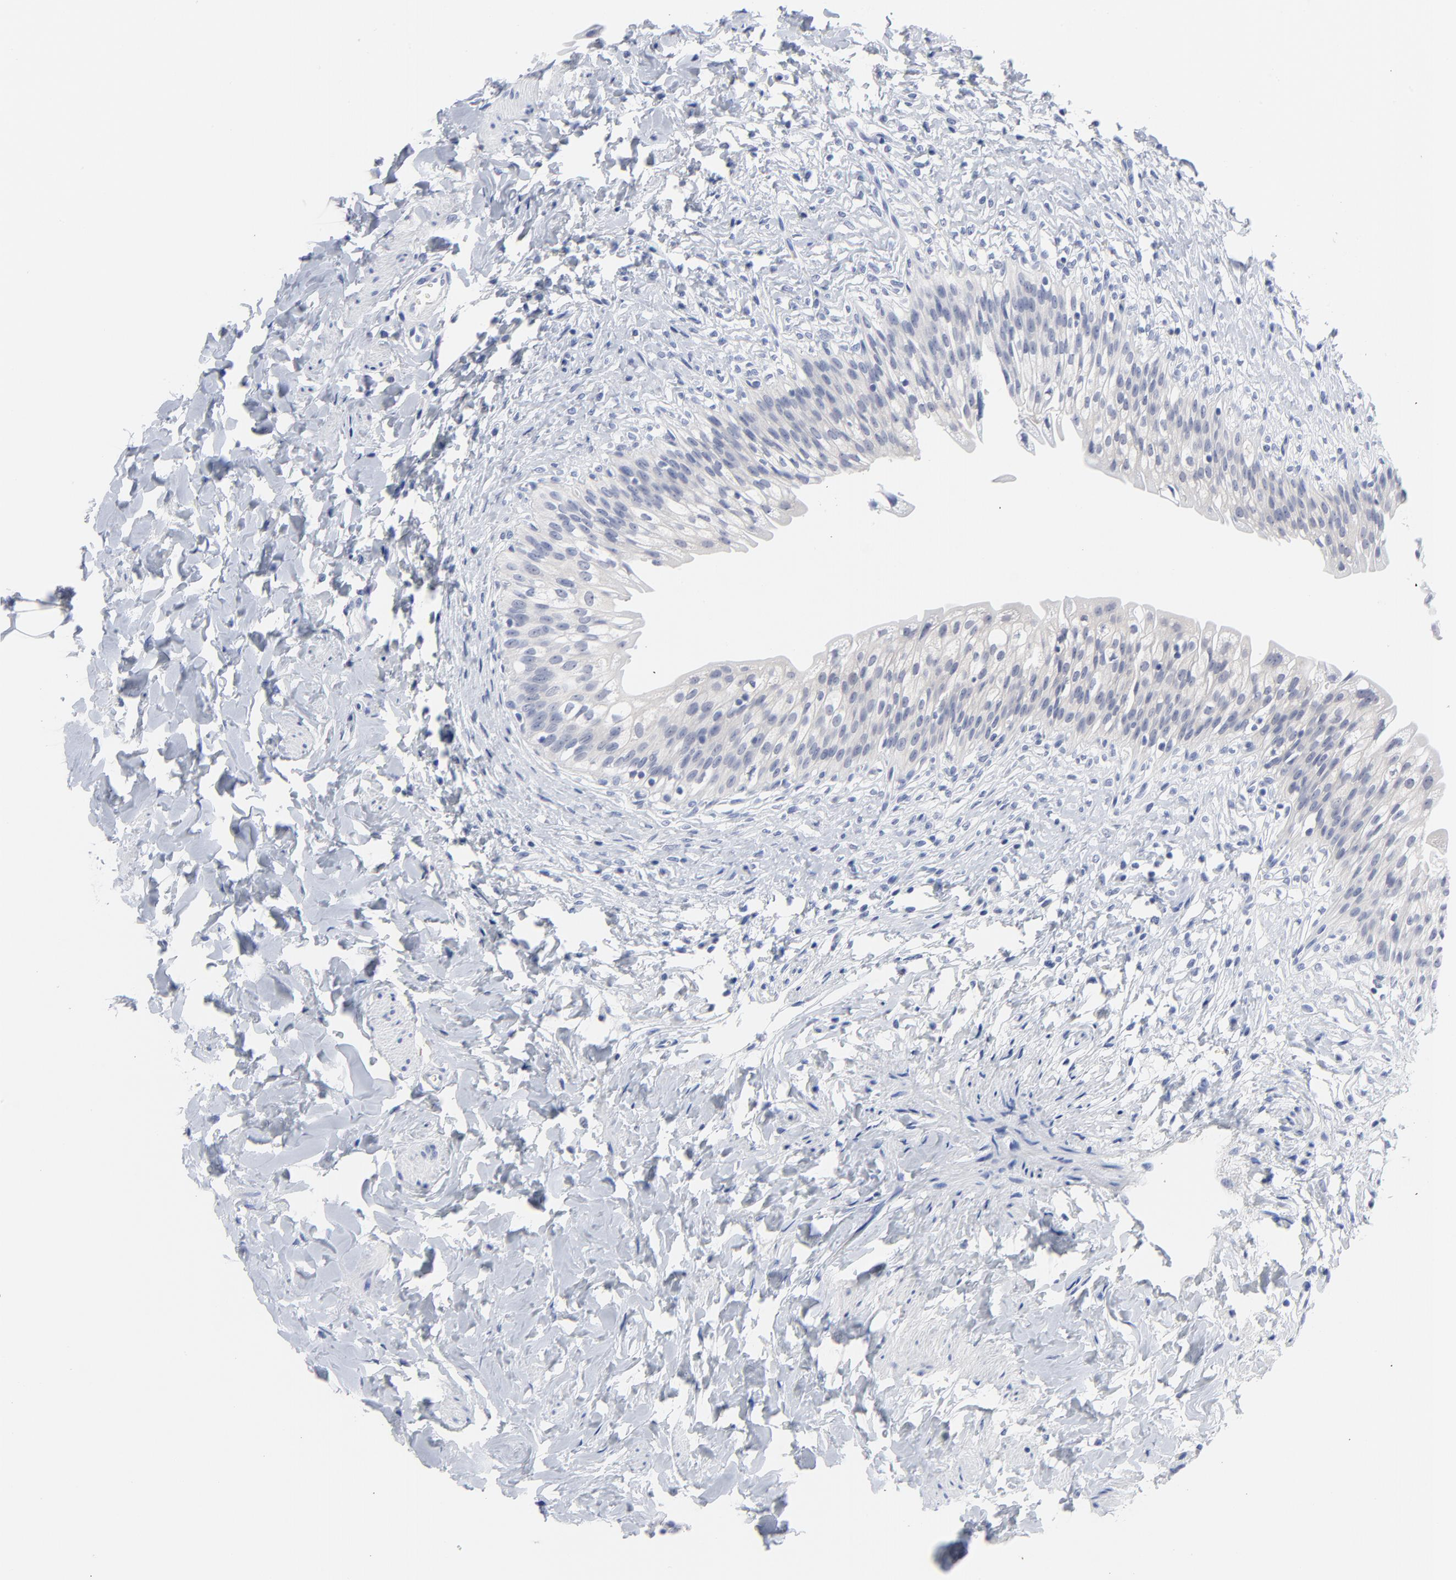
{"staining": {"intensity": "negative", "quantity": "none", "location": "none"}, "tissue": "urinary bladder", "cell_type": "Urothelial cells", "image_type": "normal", "snomed": [{"axis": "morphology", "description": "Normal tissue, NOS"}, {"axis": "morphology", "description": "Inflammation, NOS"}, {"axis": "topography", "description": "Urinary bladder"}], "caption": "Image shows no protein positivity in urothelial cells of normal urinary bladder. (Stains: DAB (3,3'-diaminobenzidine) immunohistochemistry with hematoxylin counter stain, Microscopy: brightfield microscopy at high magnification).", "gene": "CLEC4G", "patient": {"sex": "female", "age": 80}}